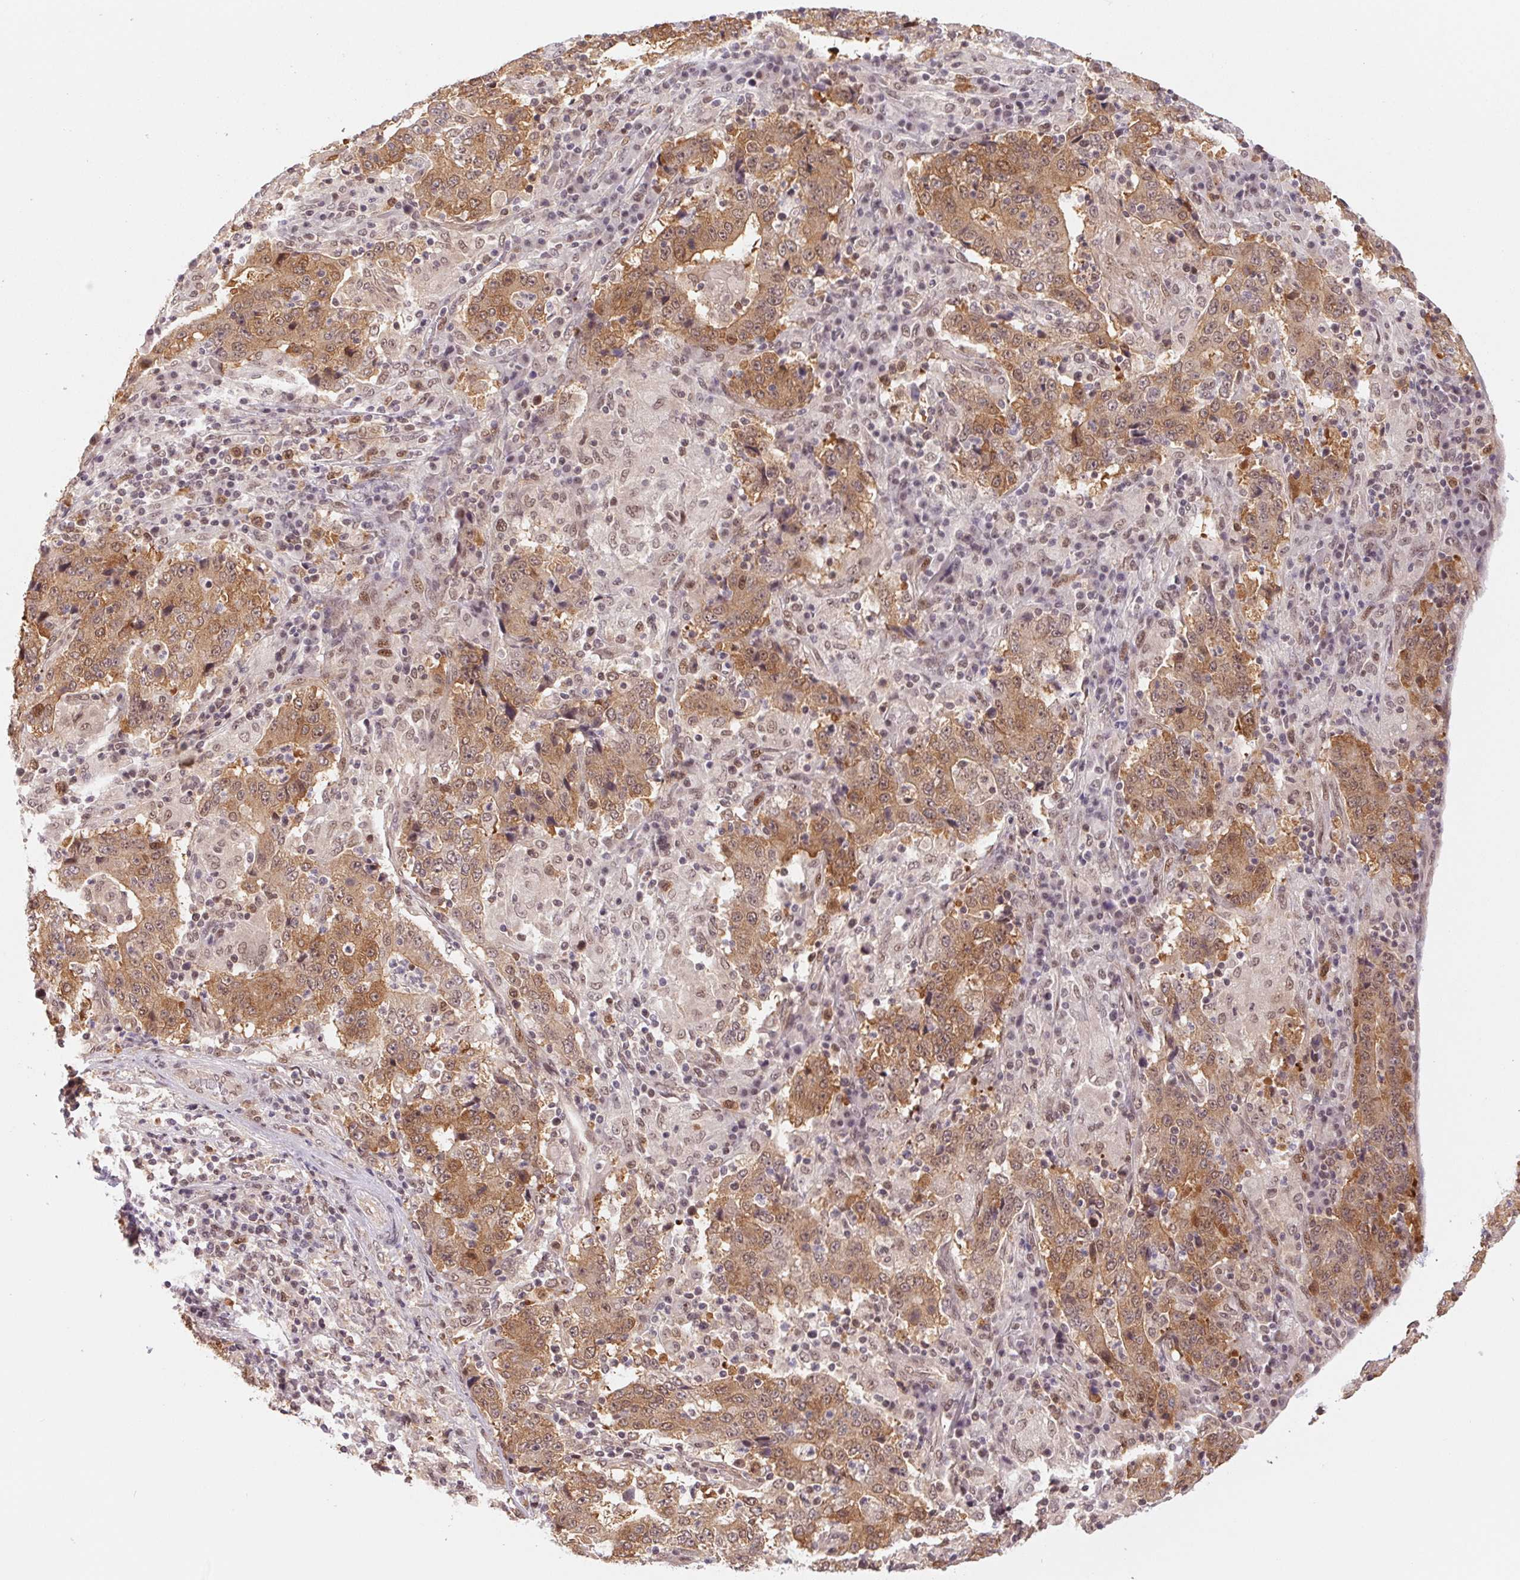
{"staining": {"intensity": "moderate", "quantity": ">75%", "location": "cytoplasmic/membranous"}, "tissue": "stomach cancer", "cell_type": "Tumor cells", "image_type": "cancer", "snomed": [{"axis": "morphology", "description": "Normal tissue, NOS"}, {"axis": "morphology", "description": "Adenocarcinoma, NOS"}, {"axis": "topography", "description": "Stomach, upper"}, {"axis": "topography", "description": "Stomach"}], "caption": "Immunohistochemistry (IHC) histopathology image of adenocarcinoma (stomach) stained for a protein (brown), which displays medium levels of moderate cytoplasmic/membranous positivity in about >75% of tumor cells.", "gene": "DNAJB6", "patient": {"sex": "male", "age": 59}}